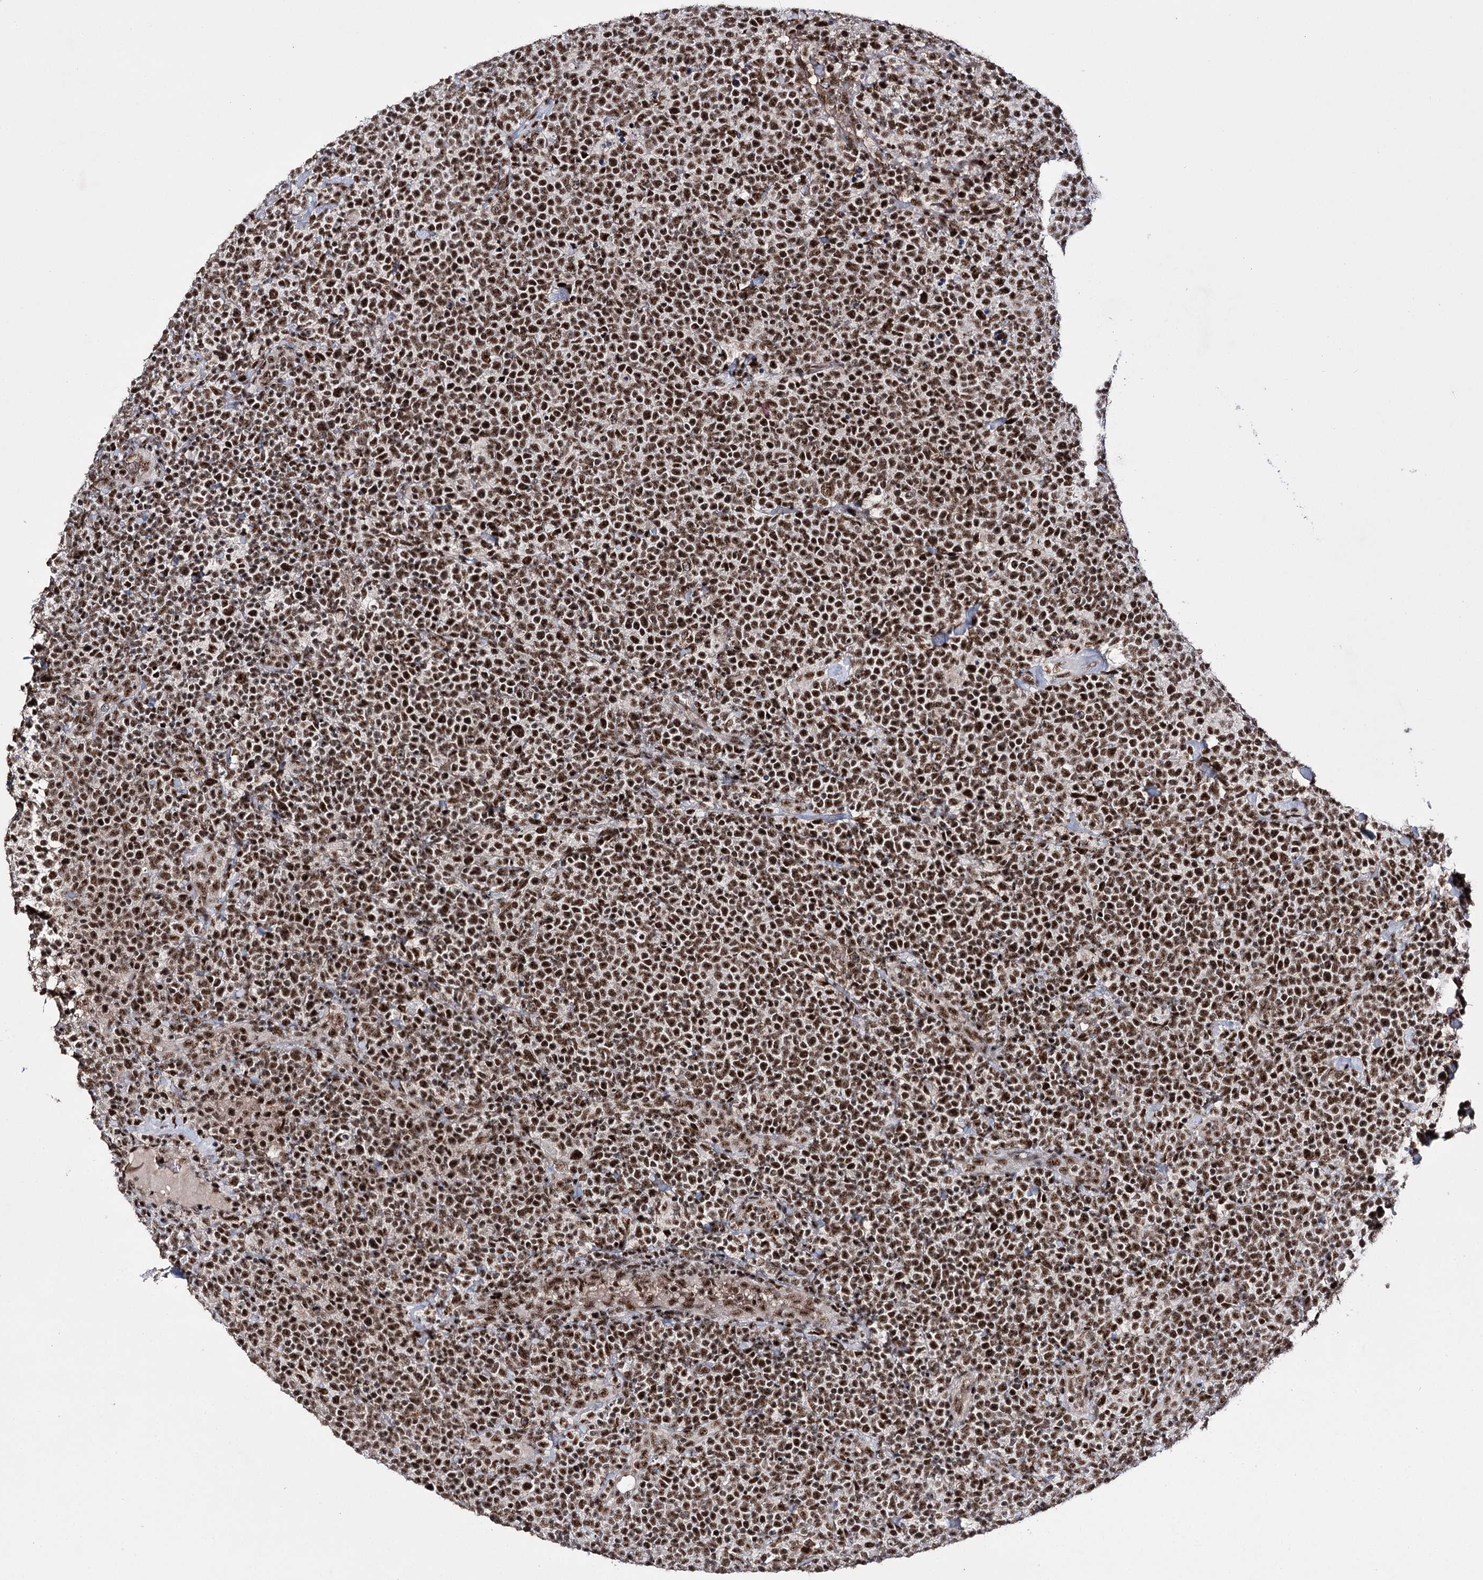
{"staining": {"intensity": "strong", "quantity": ">75%", "location": "nuclear"}, "tissue": "lymphoma", "cell_type": "Tumor cells", "image_type": "cancer", "snomed": [{"axis": "morphology", "description": "Malignant lymphoma, non-Hodgkin's type, High grade"}, {"axis": "topography", "description": "Lymph node"}], "caption": "This is a micrograph of immunohistochemistry staining of lymphoma, which shows strong staining in the nuclear of tumor cells.", "gene": "PRPF40A", "patient": {"sex": "male", "age": 61}}